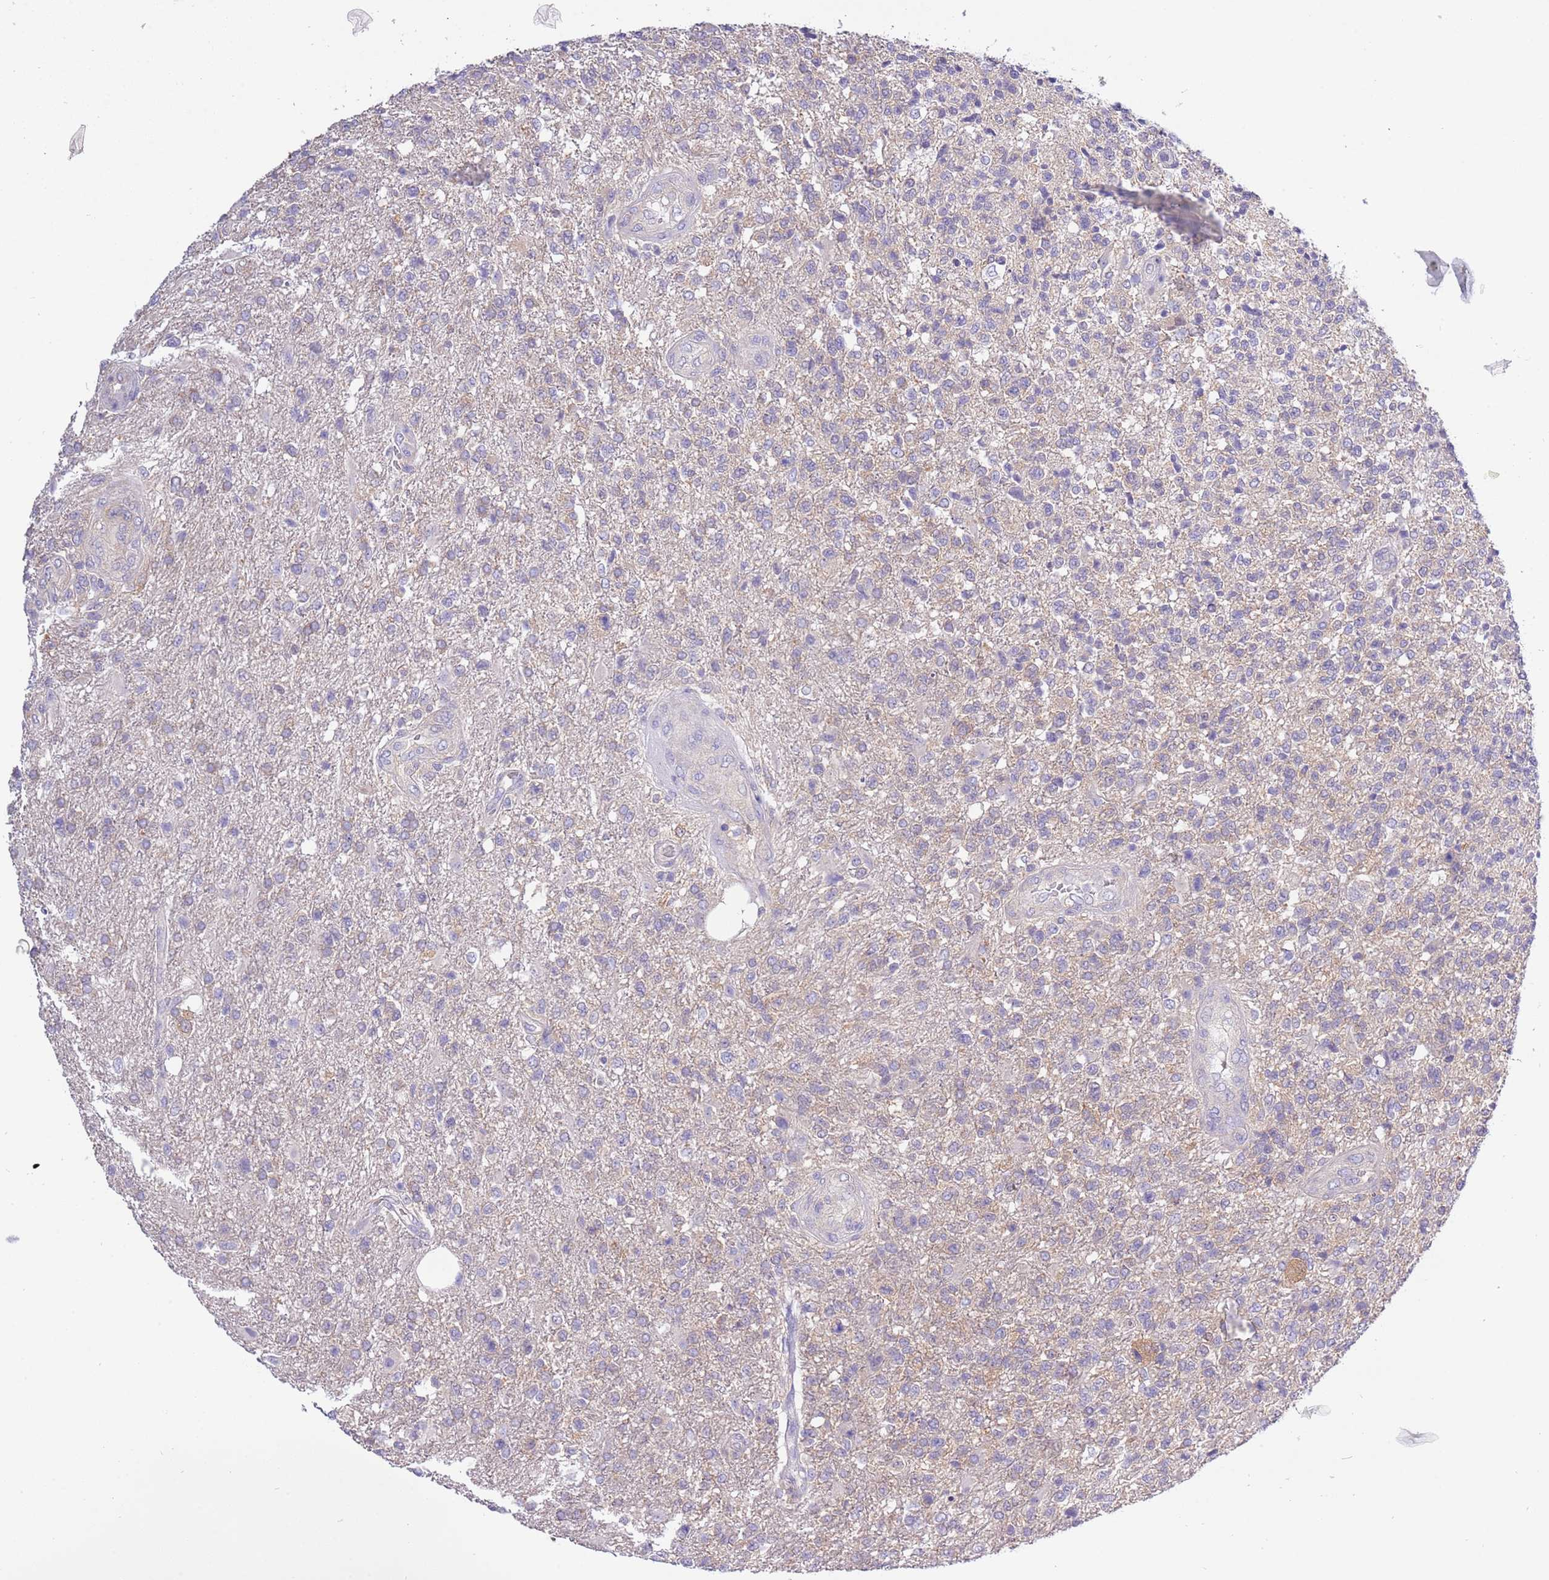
{"staining": {"intensity": "weak", "quantity": "<25%", "location": "cytoplasmic/membranous"}, "tissue": "glioma", "cell_type": "Tumor cells", "image_type": "cancer", "snomed": [{"axis": "morphology", "description": "Glioma, malignant, High grade"}, {"axis": "topography", "description": "Brain"}], "caption": "The photomicrograph exhibits no significant staining in tumor cells of glioma. The staining is performed using DAB brown chromogen with nuclei counter-stained in using hematoxylin.", "gene": "STIP1", "patient": {"sex": "male", "age": 56}}